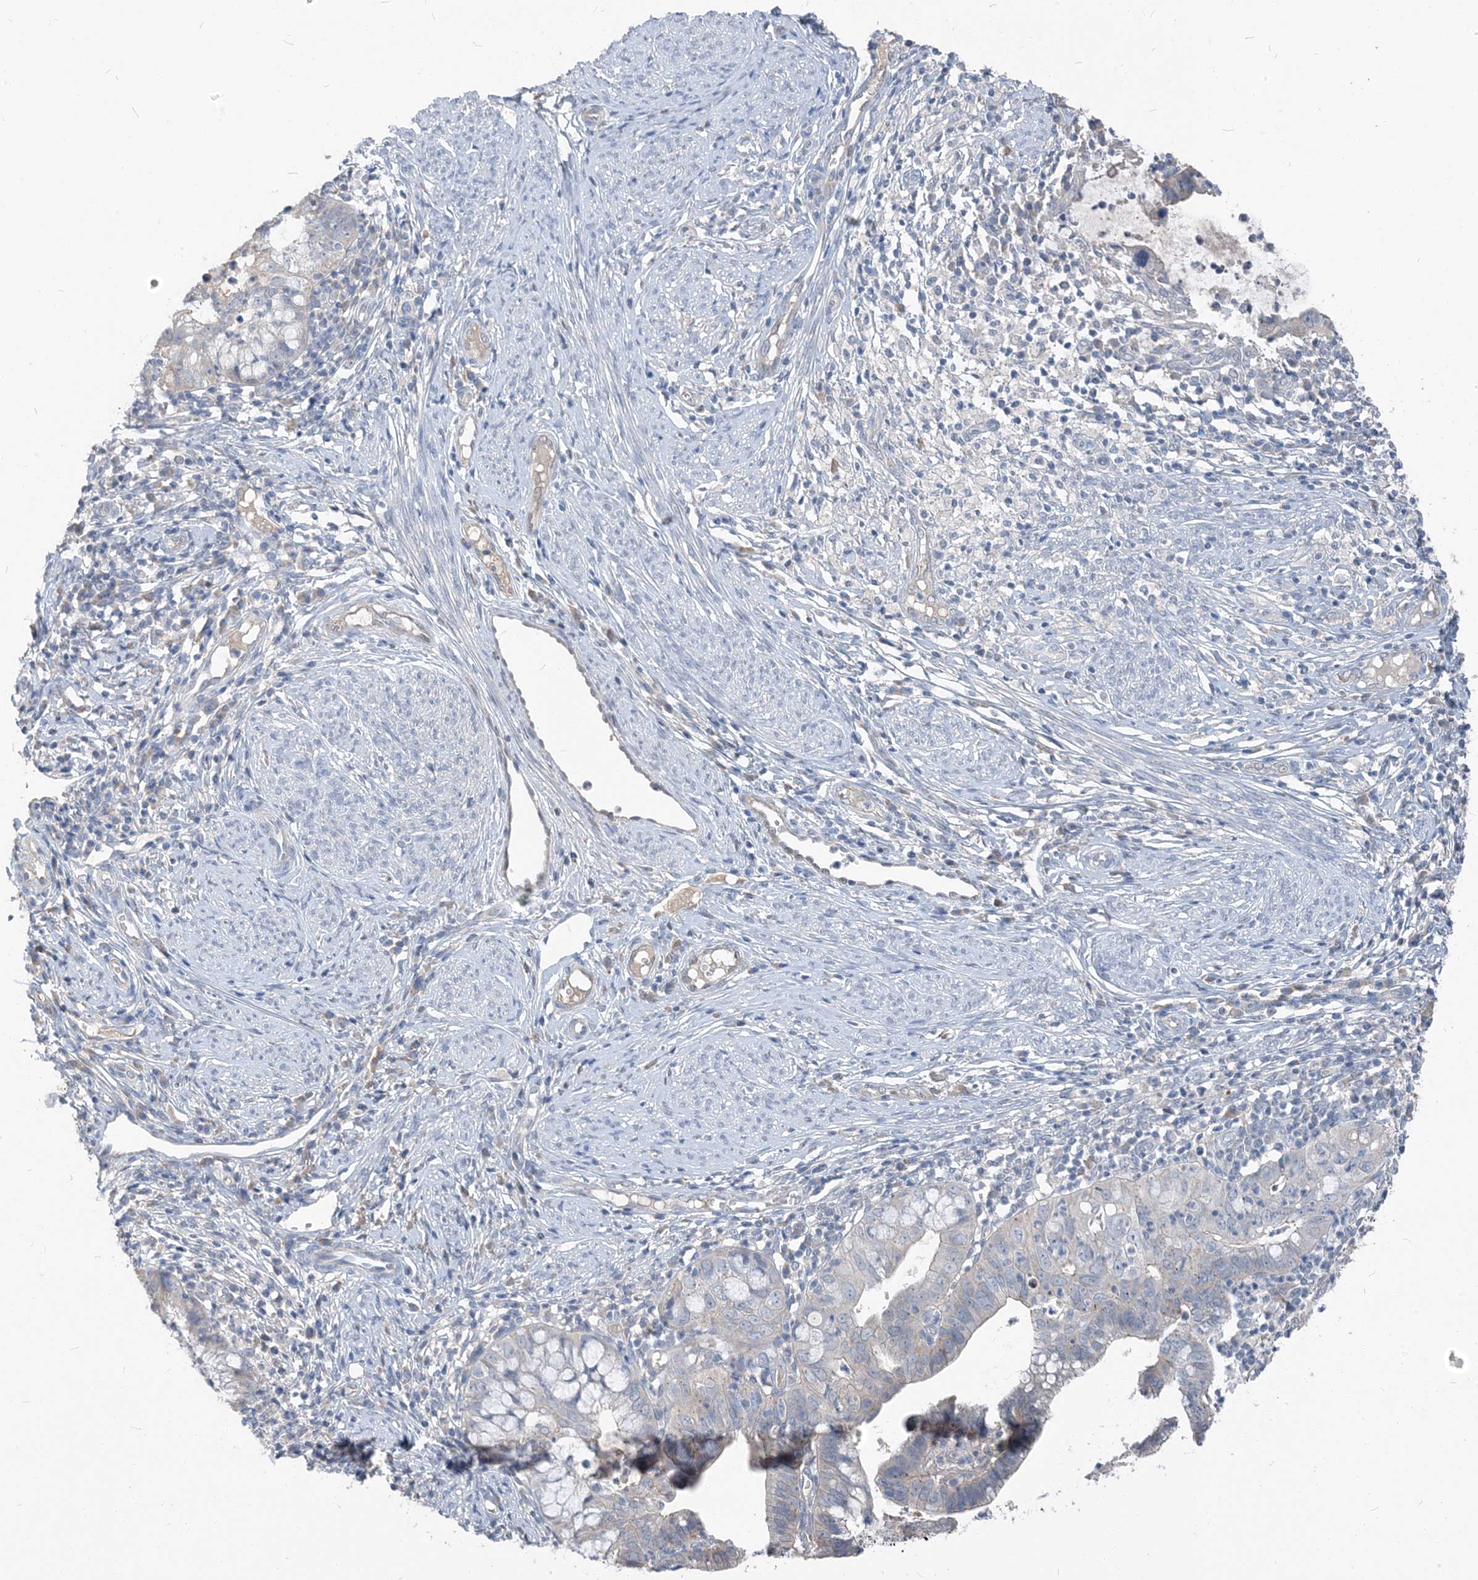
{"staining": {"intensity": "negative", "quantity": "none", "location": "none"}, "tissue": "cervical cancer", "cell_type": "Tumor cells", "image_type": "cancer", "snomed": [{"axis": "morphology", "description": "Adenocarcinoma, NOS"}, {"axis": "topography", "description": "Cervix"}], "caption": "Tumor cells show no significant expression in cervical cancer (adenocarcinoma).", "gene": "NCOA7", "patient": {"sex": "female", "age": 36}}